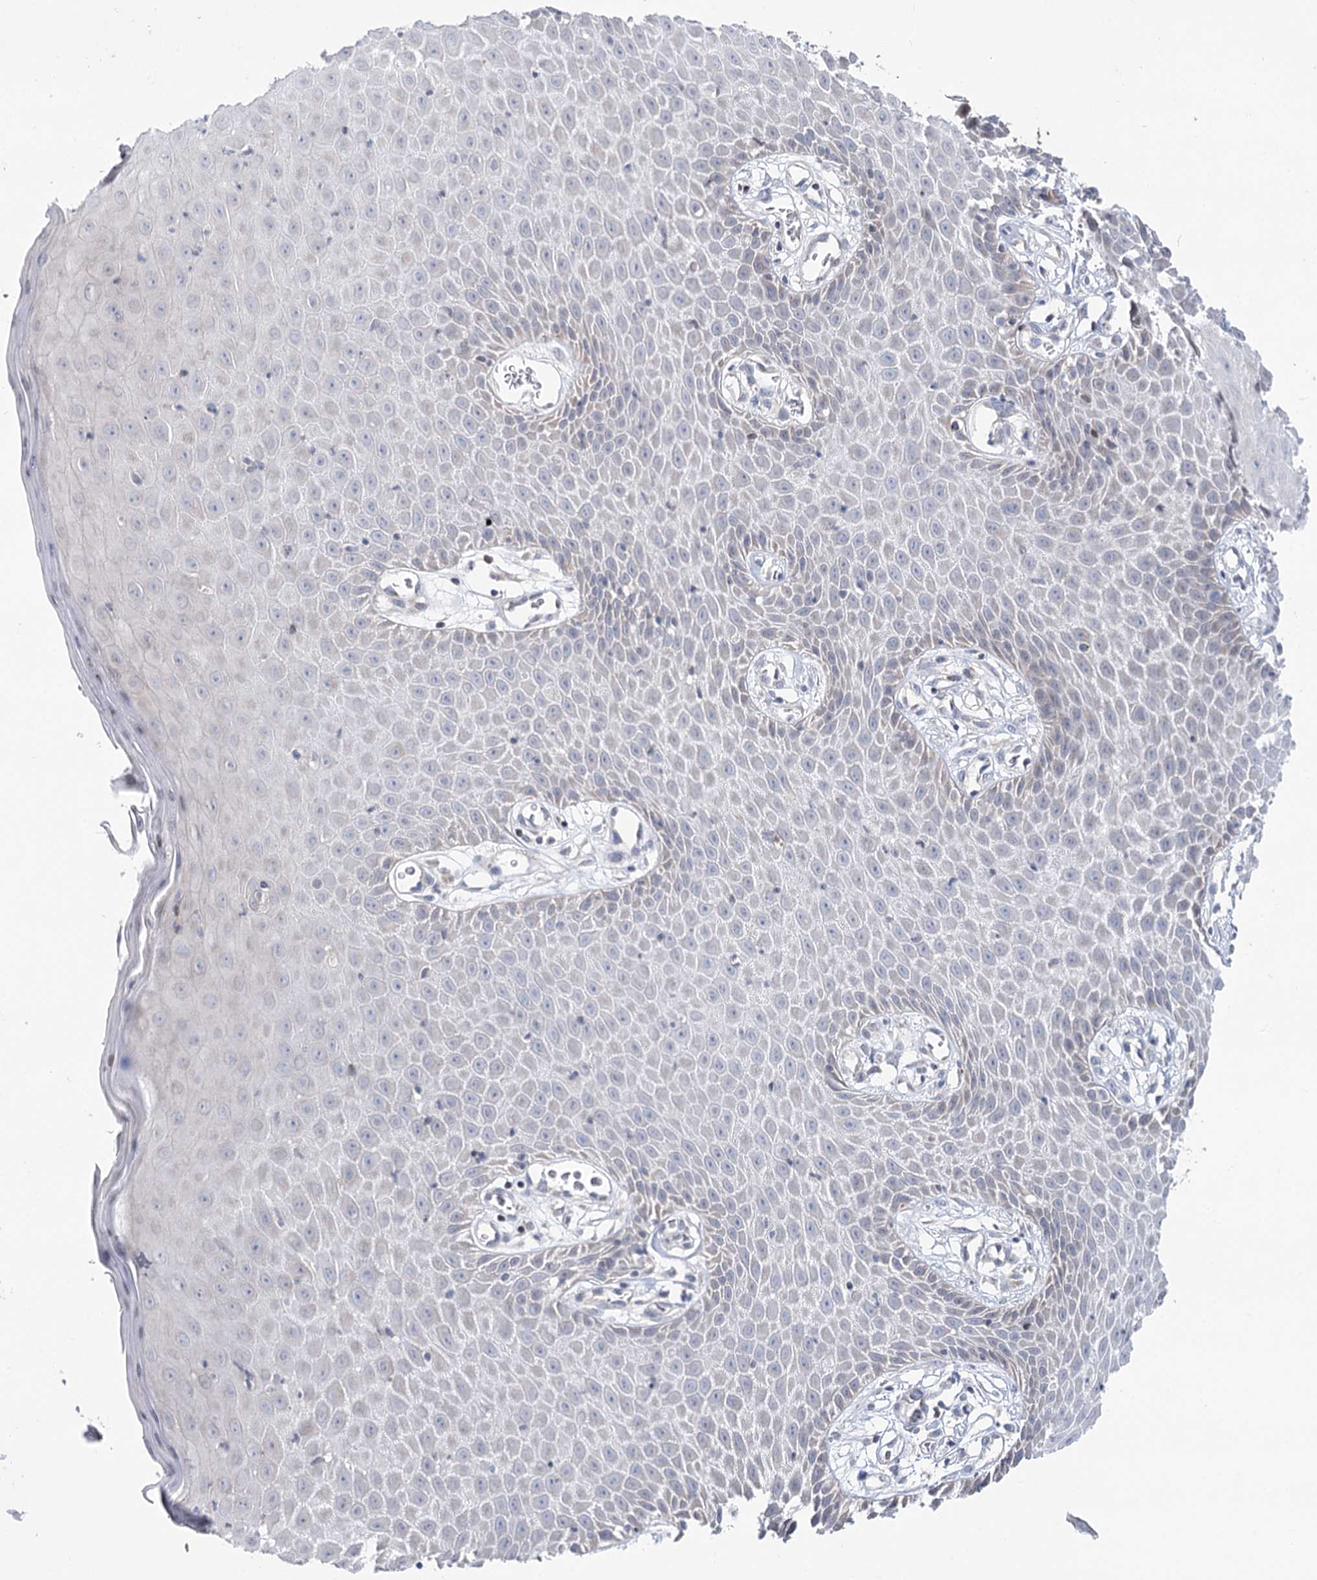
{"staining": {"intensity": "moderate", "quantity": "<25%", "location": "cytoplasmic/membranous"}, "tissue": "skin", "cell_type": "Epidermal cells", "image_type": "normal", "snomed": [{"axis": "morphology", "description": "Normal tissue, NOS"}, {"axis": "topography", "description": "Vulva"}], "caption": "Protein analysis of normal skin shows moderate cytoplasmic/membranous staining in about <25% of epidermal cells. Nuclei are stained in blue.", "gene": "PTGR1", "patient": {"sex": "female", "age": 68}}